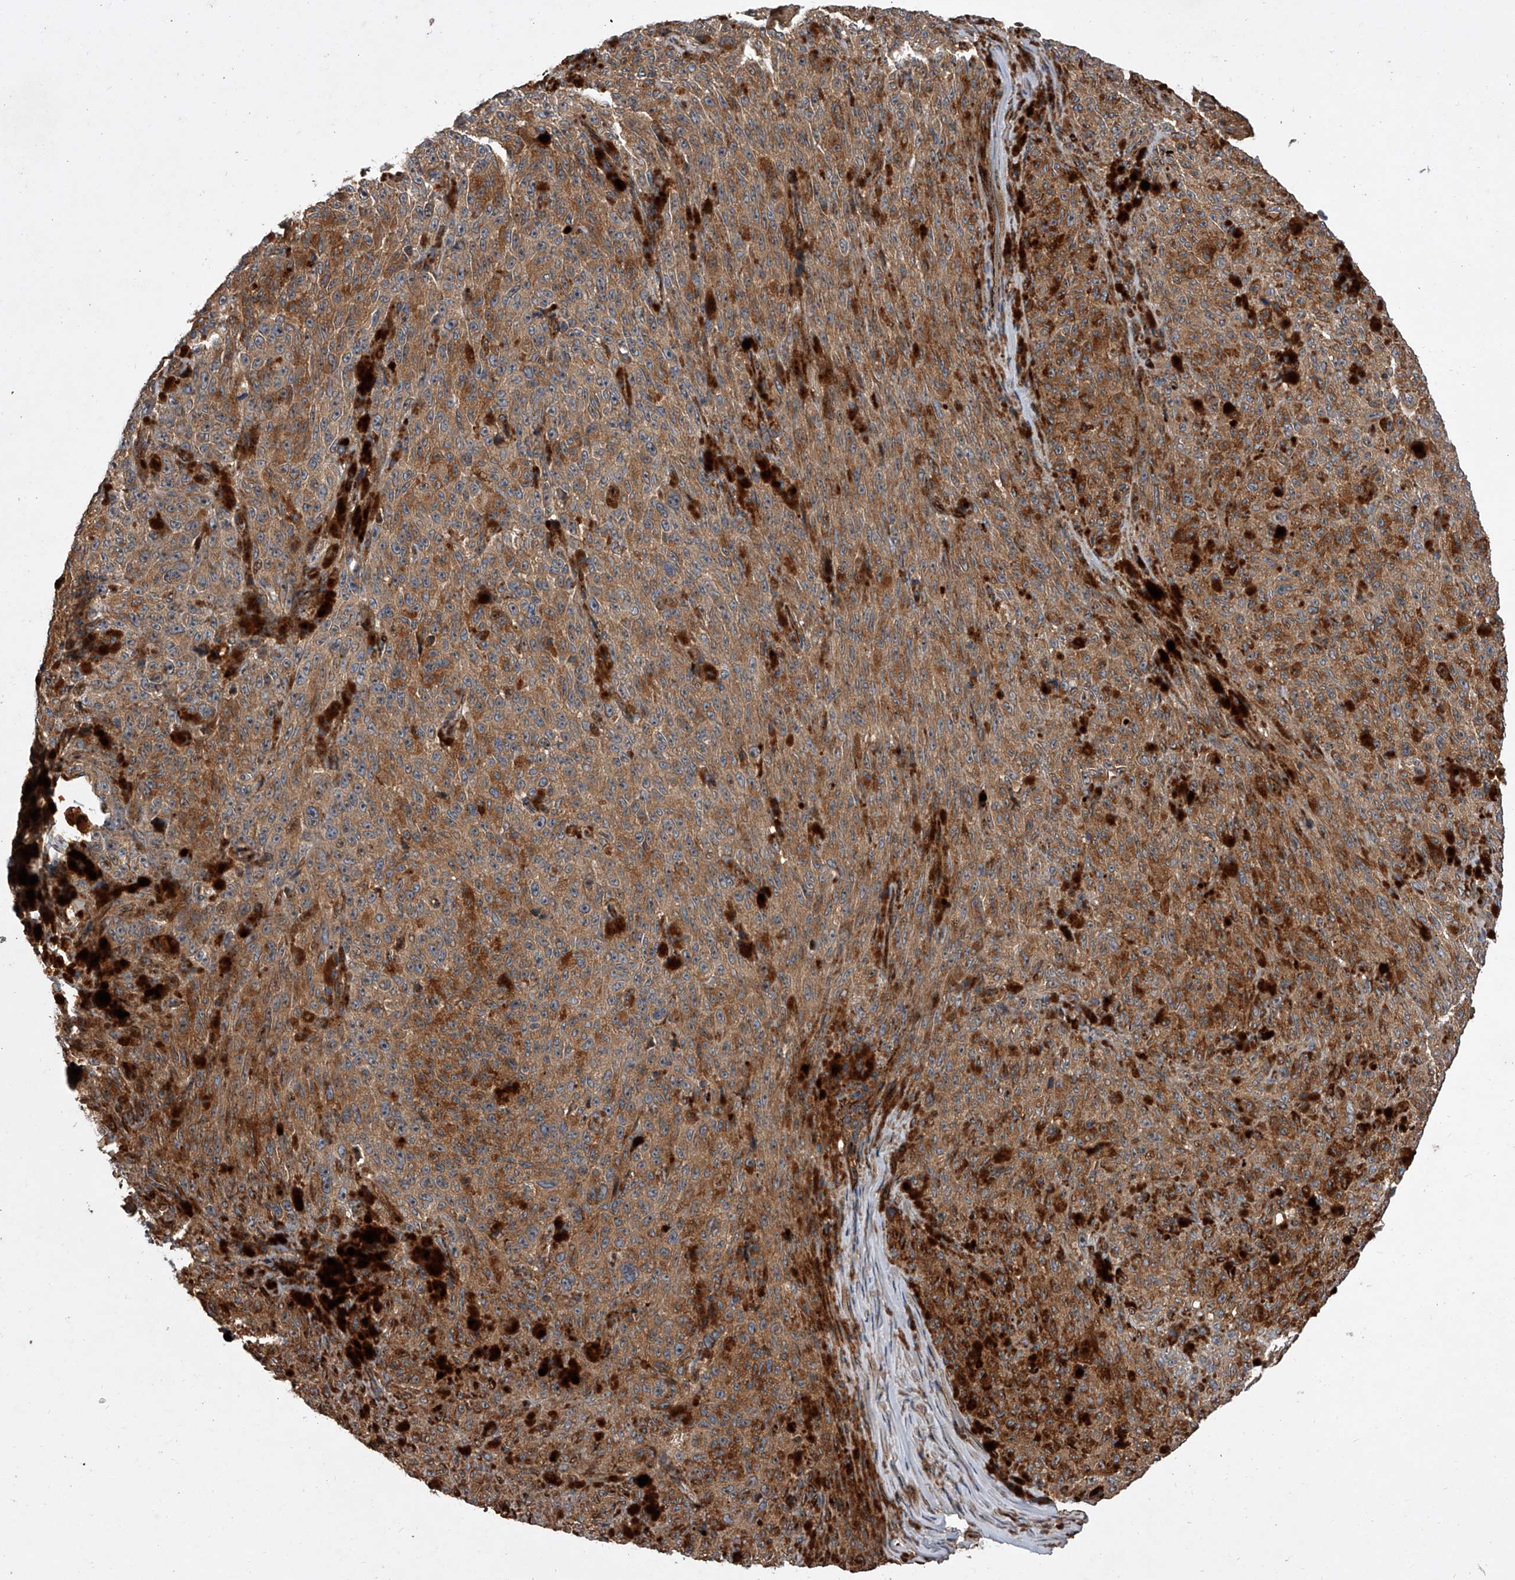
{"staining": {"intensity": "moderate", "quantity": ">75%", "location": "cytoplasmic/membranous,nuclear"}, "tissue": "melanoma", "cell_type": "Tumor cells", "image_type": "cancer", "snomed": [{"axis": "morphology", "description": "Malignant melanoma, NOS"}, {"axis": "topography", "description": "Skin"}], "caption": "Tumor cells demonstrate medium levels of moderate cytoplasmic/membranous and nuclear expression in approximately >75% of cells in human melanoma.", "gene": "USP47", "patient": {"sex": "female", "age": 82}}